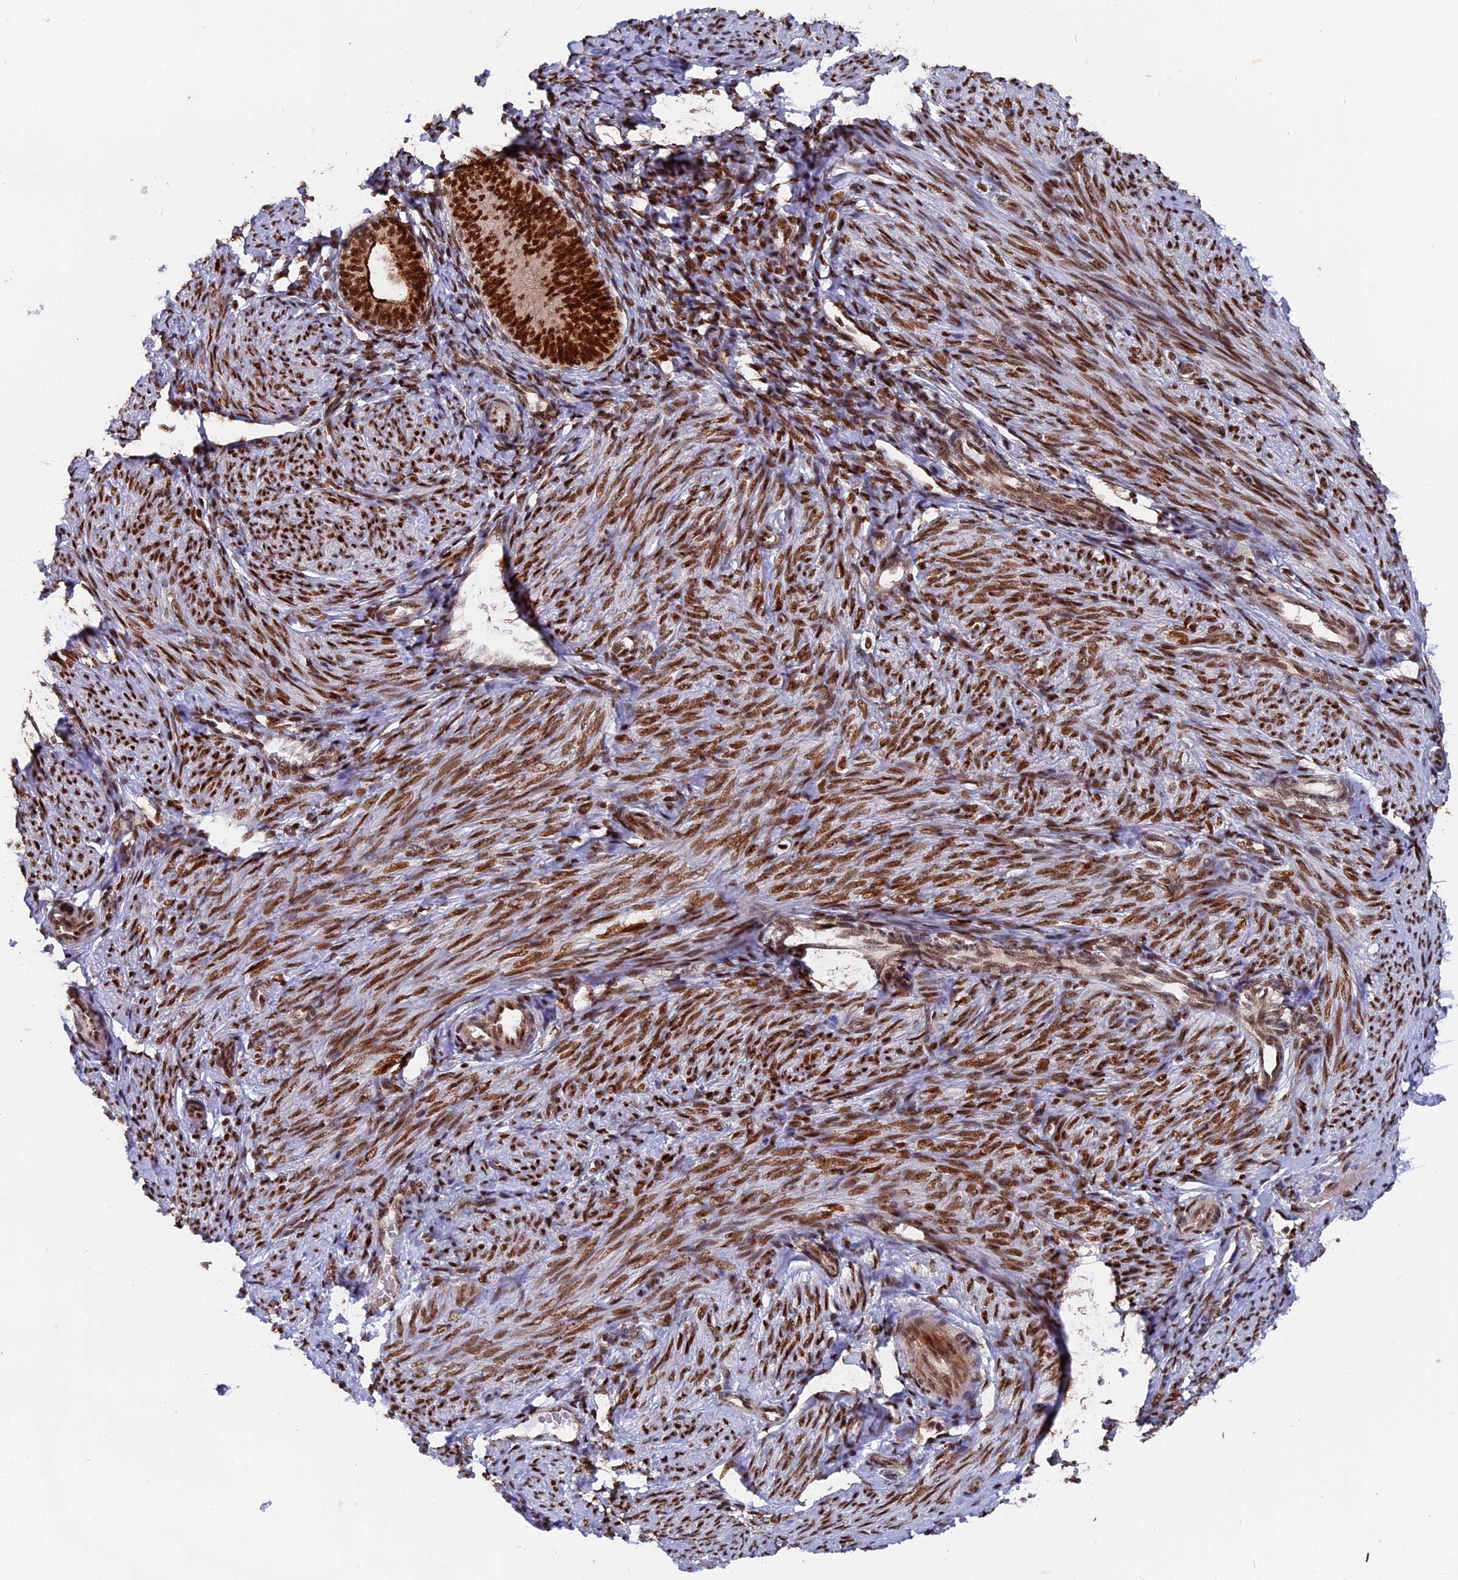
{"staining": {"intensity": "moderate", "quantity": "25%-75%", "location": "nuclear"}, "tissue": "endometrium", "cell_type": "Cells in endometrial stroma", "image_type": "normal", "snomed": [{"axis": "morphology", "description": "Normal tissue, NOS"}, {"axis": "topography", "description": "Endometrium"}], "caption": "Endometrium stained for a protein shows moderate nuclear positivity in cells in endometrial stroma.", "gene": "RAMACL", "patient": {"sex": "female", "age": 72}}